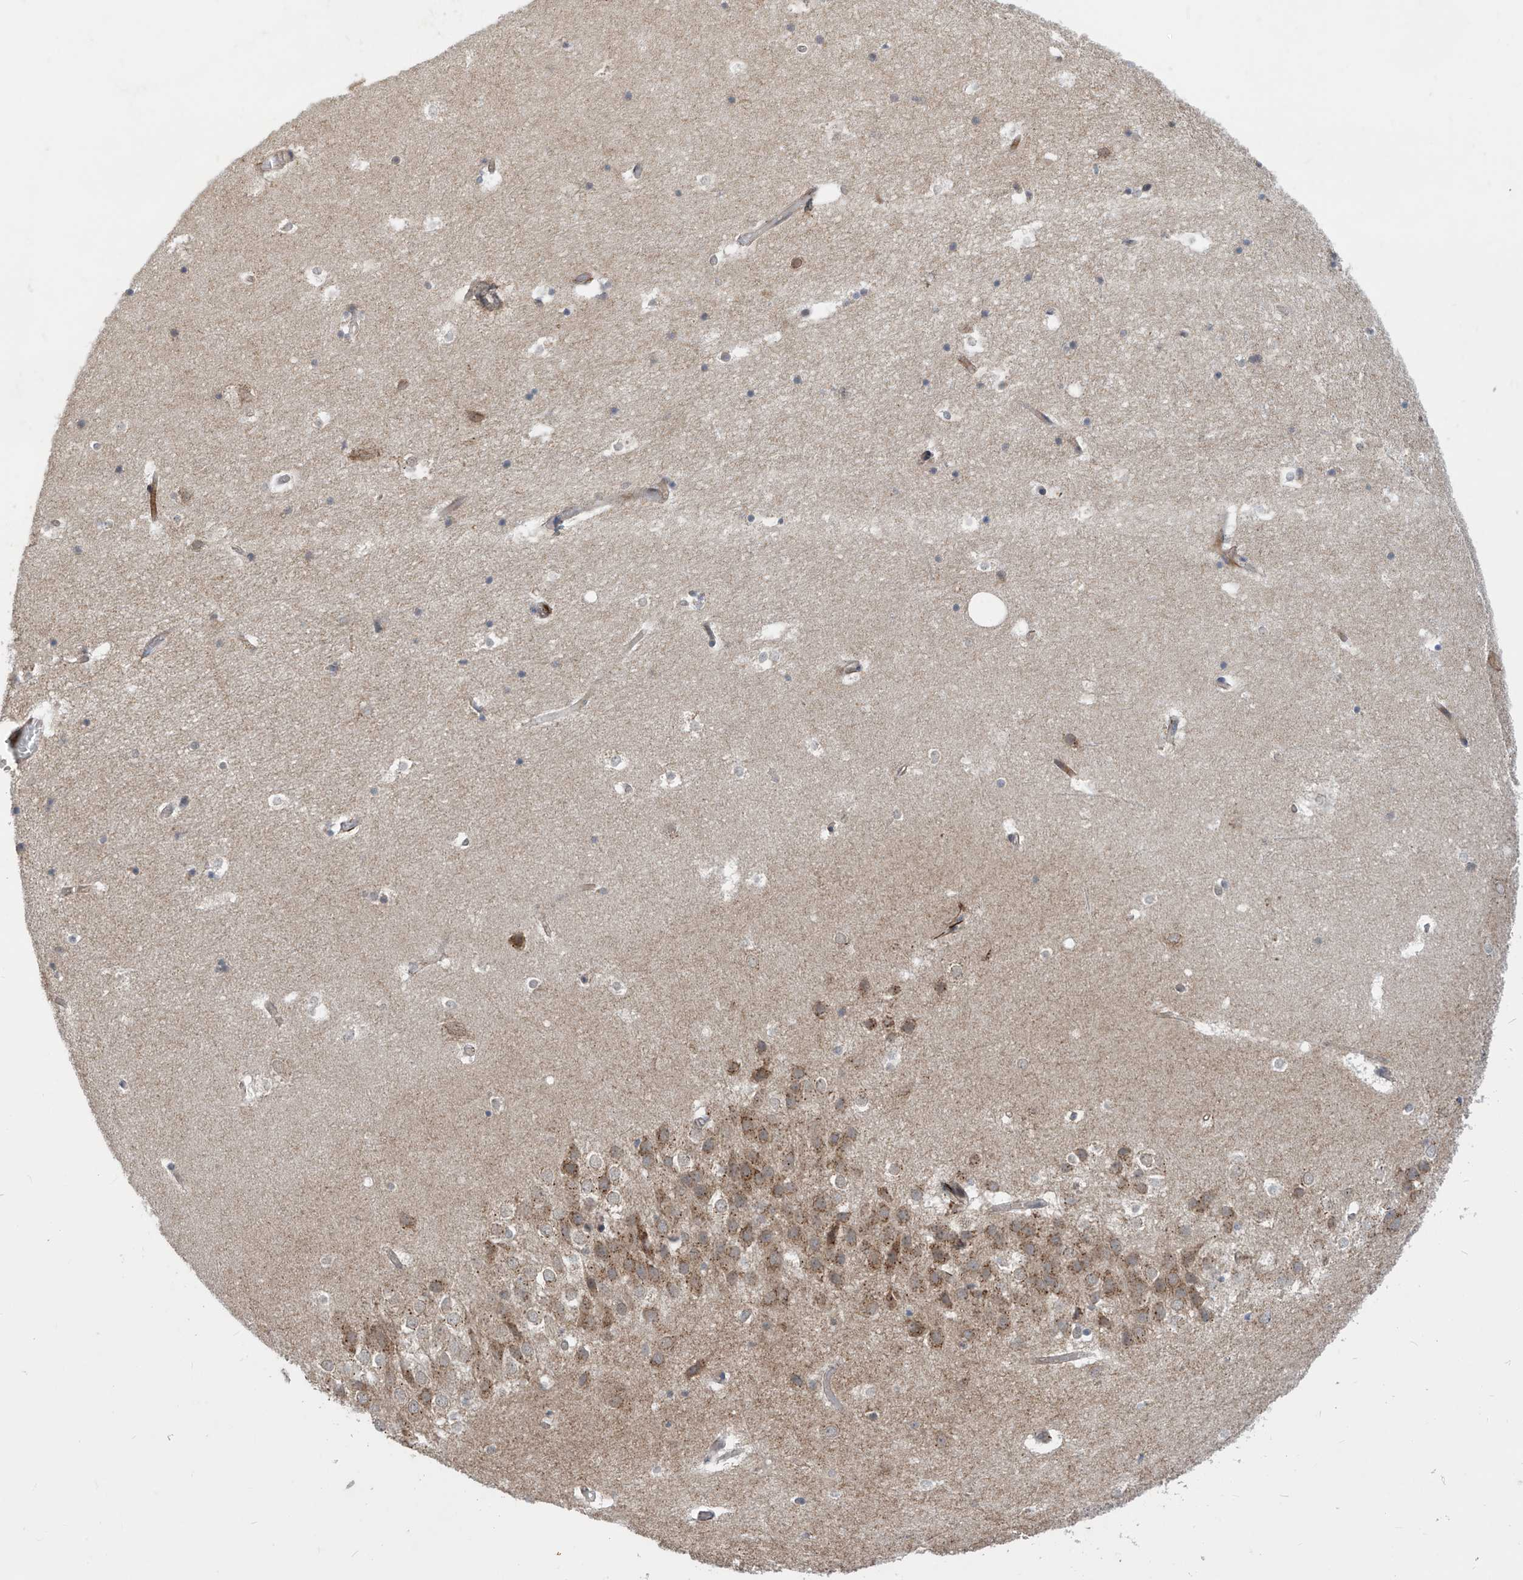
{"staining": {"intensity": "negative", "quantity": "none", "location": "none"}, "tissue": "hippocampus", "cell_type": "Glial cells", "image_type": "normal", "snomed": [{"axis": "morphology", "description": "Normal tissue, NOS"}, {"axis": "topography", "description": "Hippocampus"}], "caption": "Photomicrograph shows no protein expression in glial cells of normal hippocampus. The staining was performed using DAB to visualize the protein expression in brown, while the nuclei were stained in blue with hematoxylin (Magnification: 20x).", "gene": "LAGE3", "patient": {"sex": "female", "age": 52}}